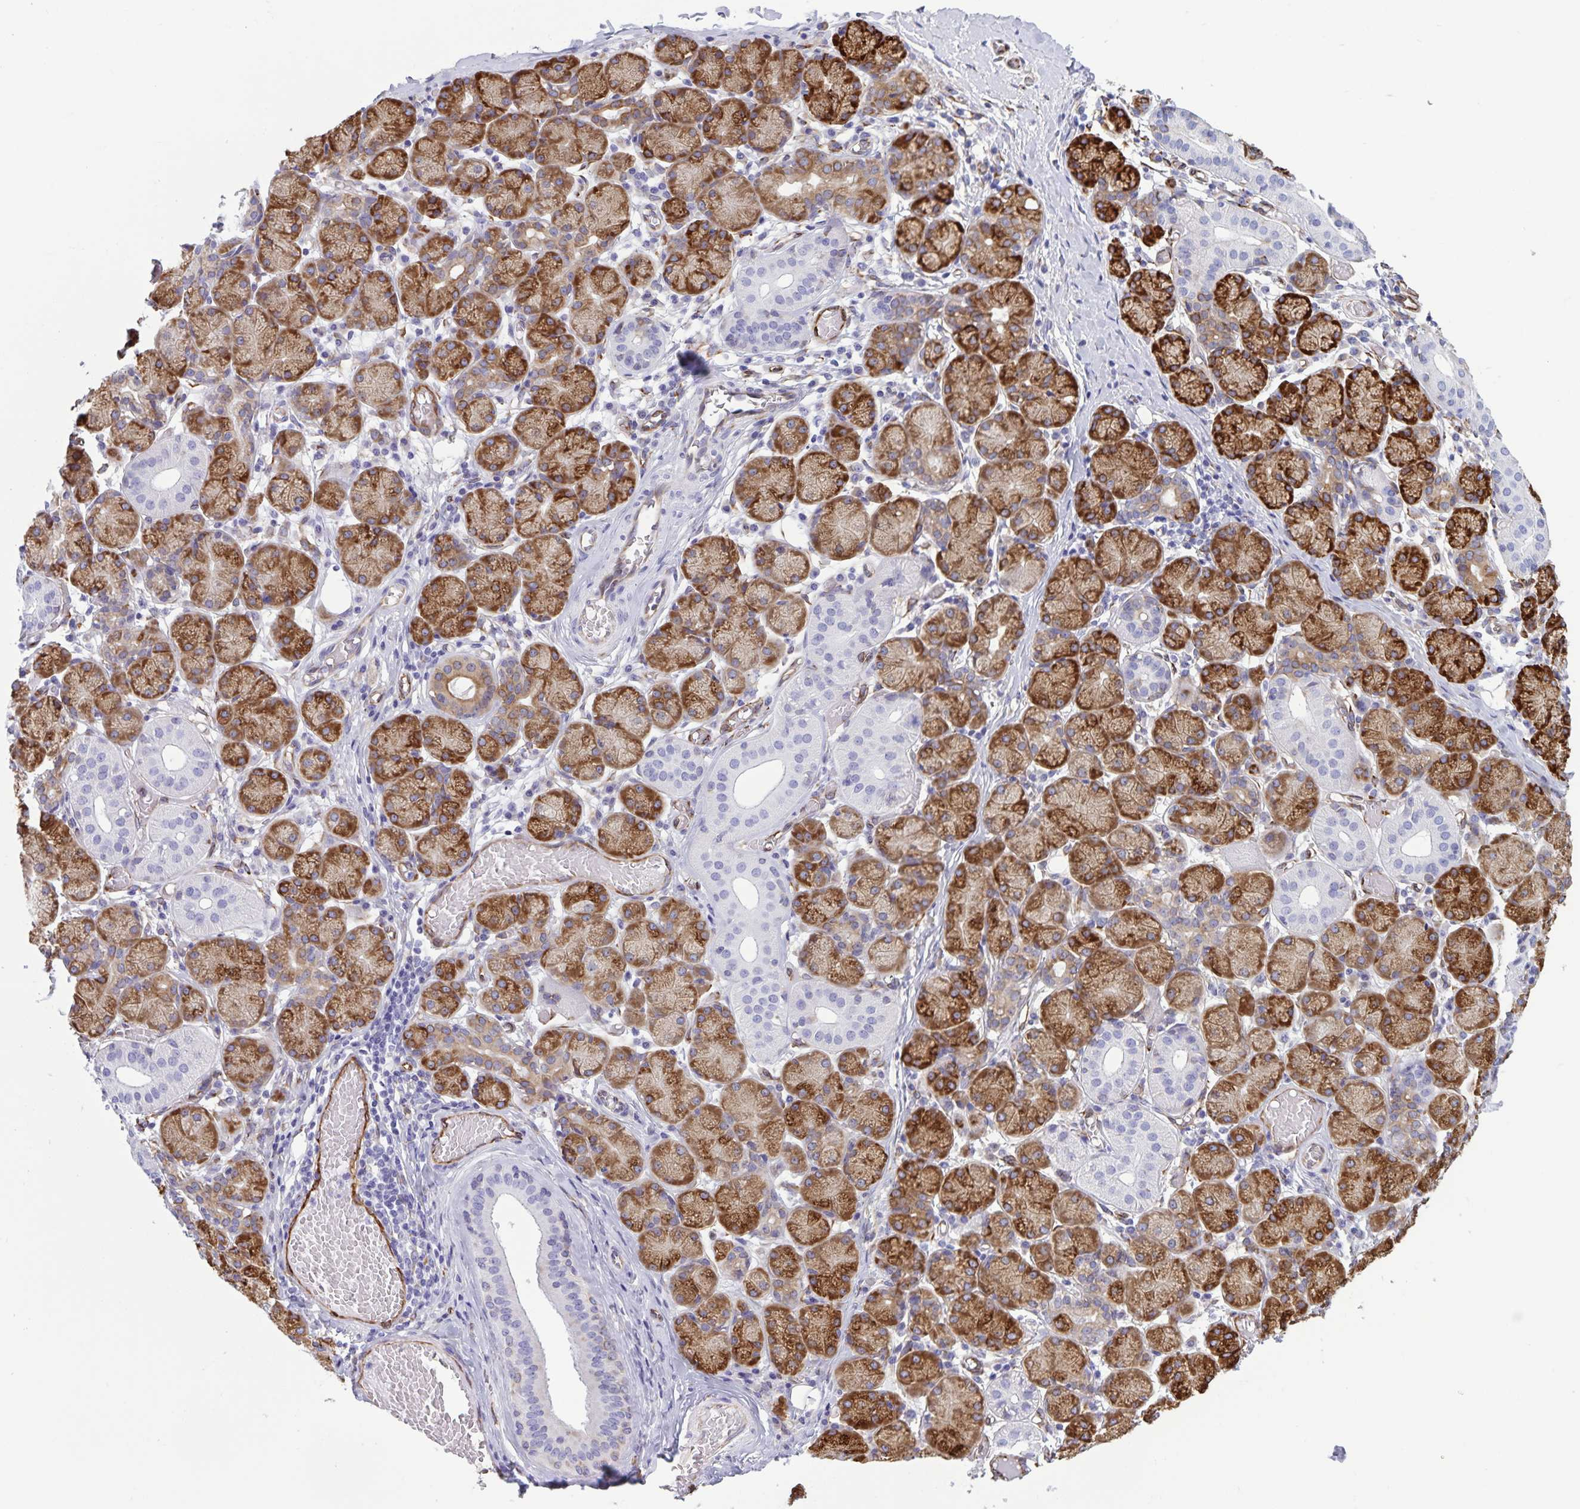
{"staining": {"intensity": "strong", "quantity": "25%-75%", "location": "cytoplasmic/membranous"}, "tissue": "salivary gland", "cell_type": "Glandular cells", "image_type": "normal", "snomed": [{"axis": "morphology", "description": "Normal tissue, NOS"}, {"axis": "topography", "description": "Salivary gland"}], "caption": "Human salivary gland stained with a brown dye shows strong cytoplasmic/membranous positive staining in about 25%-75% of glandular cells.", "gene": "RCN1", "patient": {"sex": "female", "age": 24}}